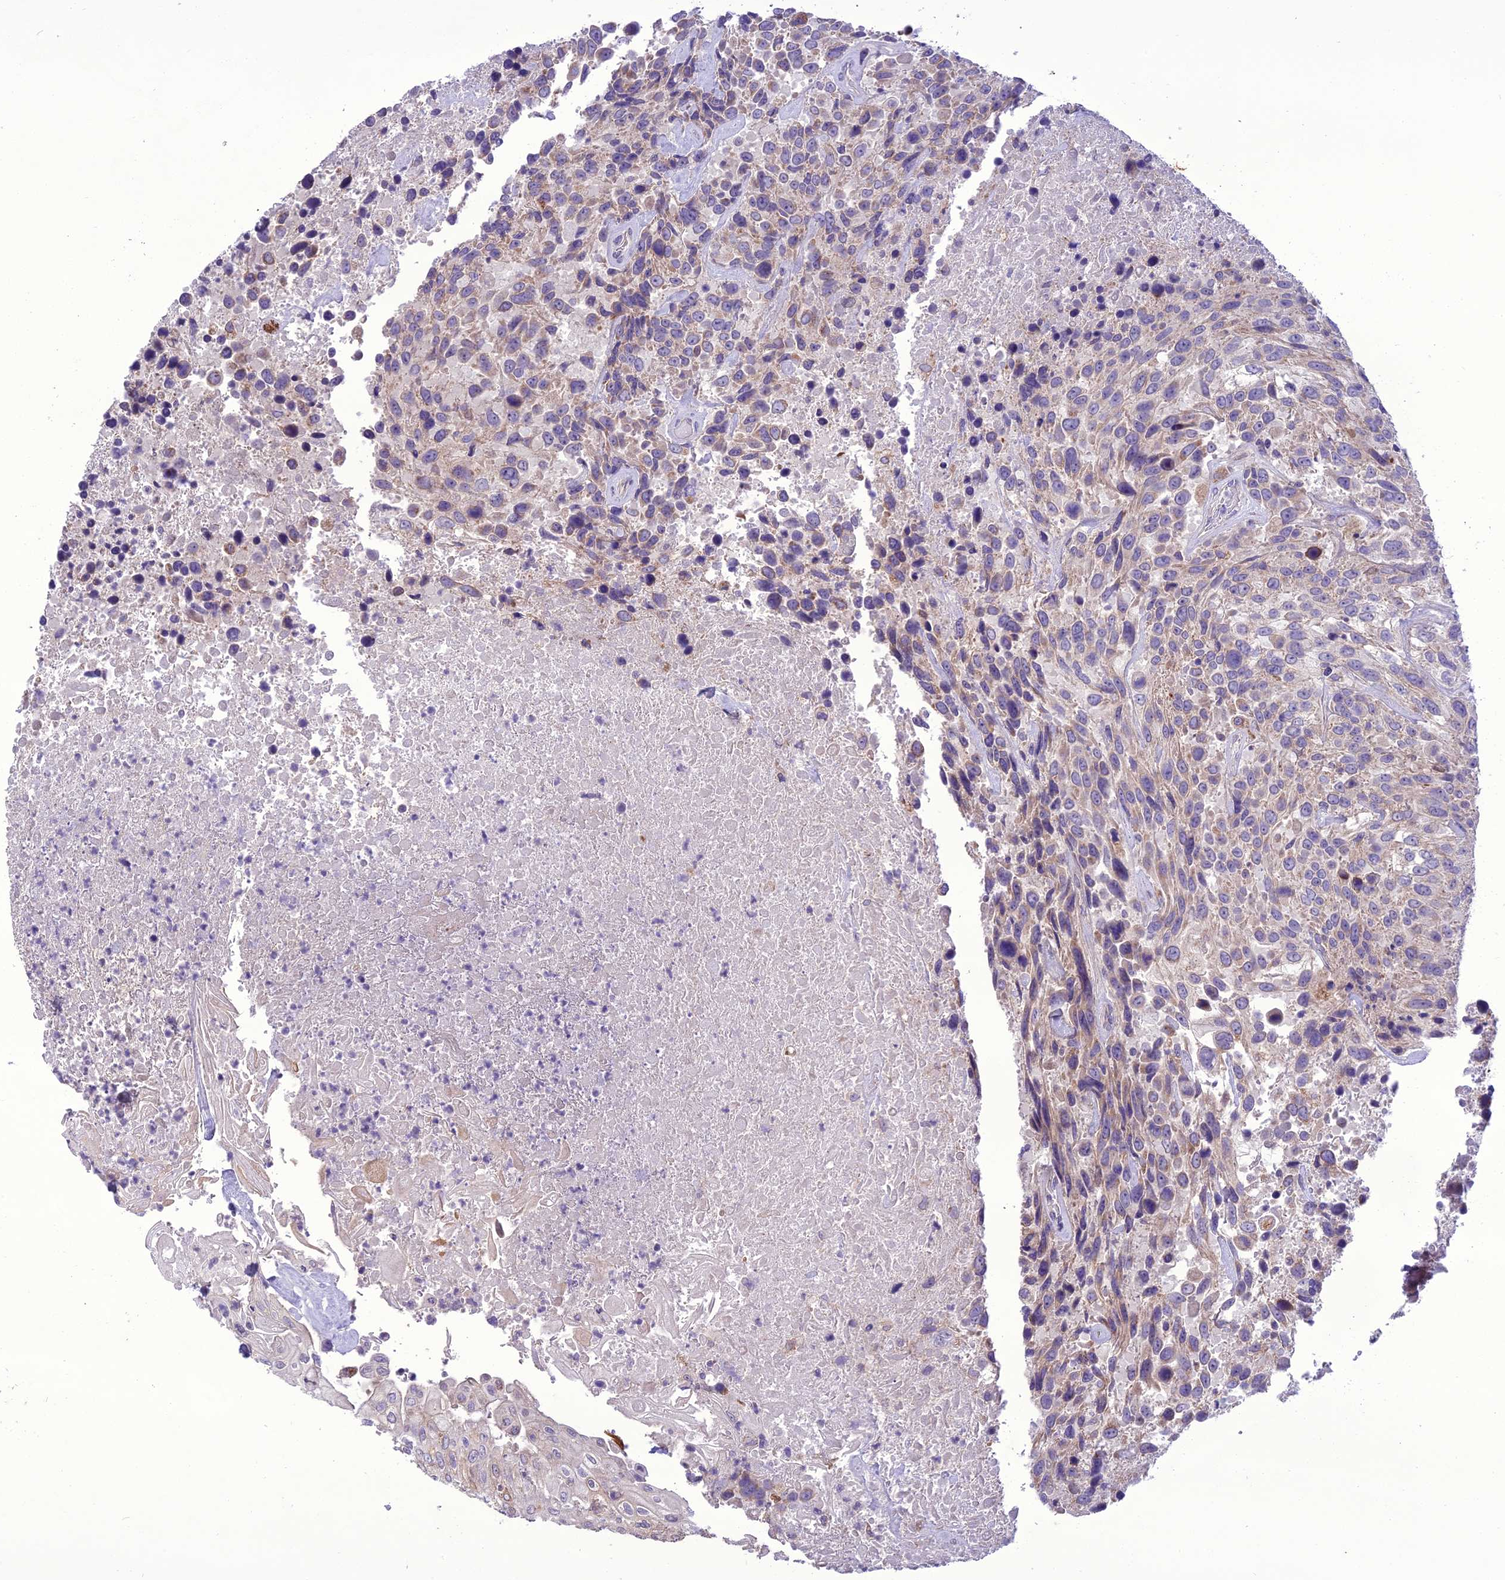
{"staining": {"intensity": "weak", "quantity": "25%-75%", "location": "cytoplasmic/membranous"}, "tissue": "urothelial cancer", "cell_type": "Tumor cells", "image_type": "cancer", "snomed": [{"axis": "morphology", "description": "Urothelial carcinoma, High grade"}, {"axis": "topography", "description": "Urinary bladder"}], "caption": "DAB (3,3'-diaminobenzidine) immunohistochemical staining of urothelial cancer exhibits weak cytoplasmic/membranous protein staining in about 25%-75% of tumor cells.", "gene": "SCRT1", "patient": {"sex": "female", "age": 70}}